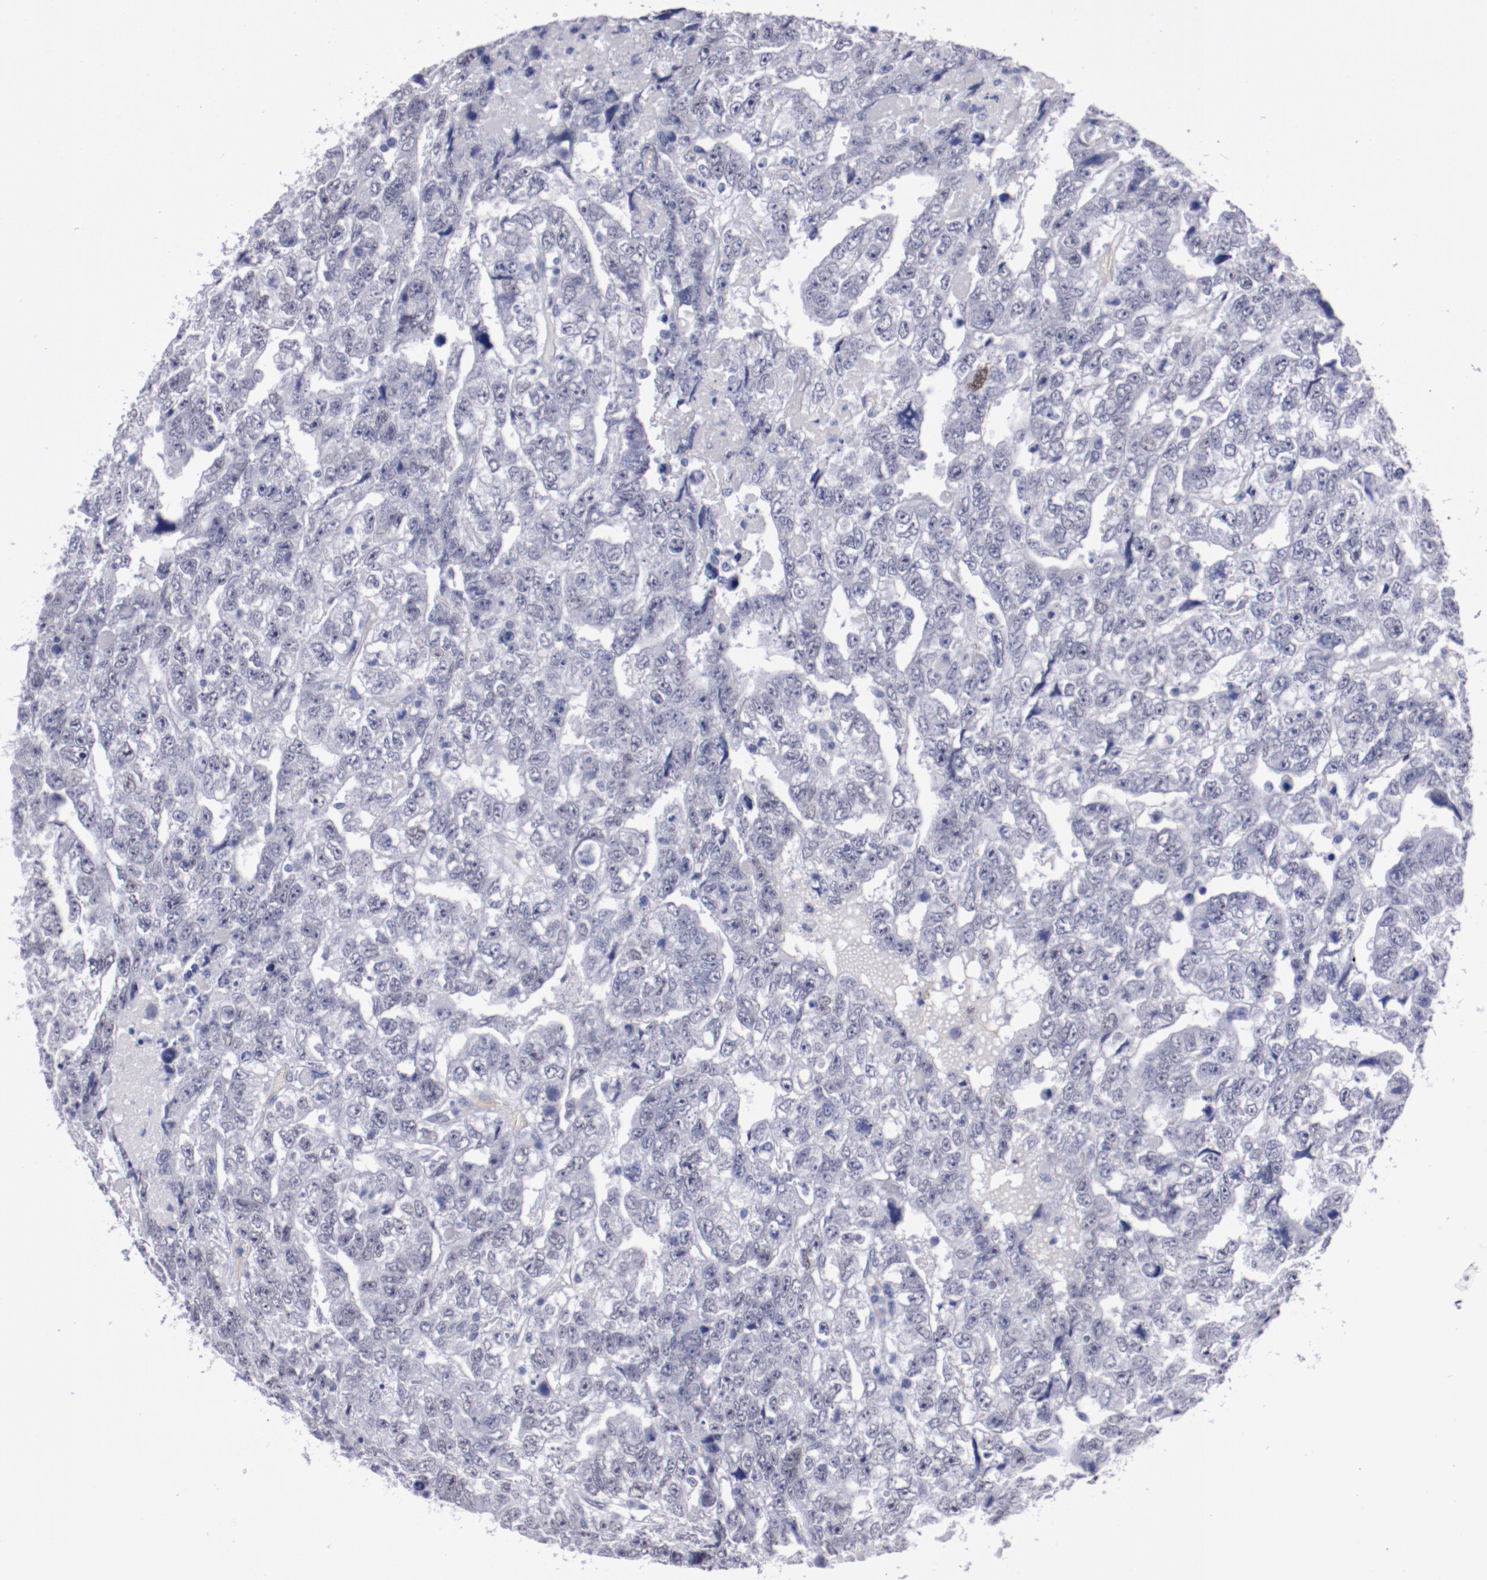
{"staining": {"intensity": "weak", "quantity": "<25%", "location": "nuclear"}, "tissue": "testis cancer", "cell_type": "Tumor cells", "image_type": "cancer", "snomed": [{"axis": "morphology", "description": "Carcinoma, Embryonal, NOS"}, {"axis": "topography", "description": "Testis"}], "caption": "A micrograph of human testis cancer (embryonal carcinoma) is negative for staining in tumor cells.", "gene": "HNF1B", "patient": {"sex": "male", "age": 36}}